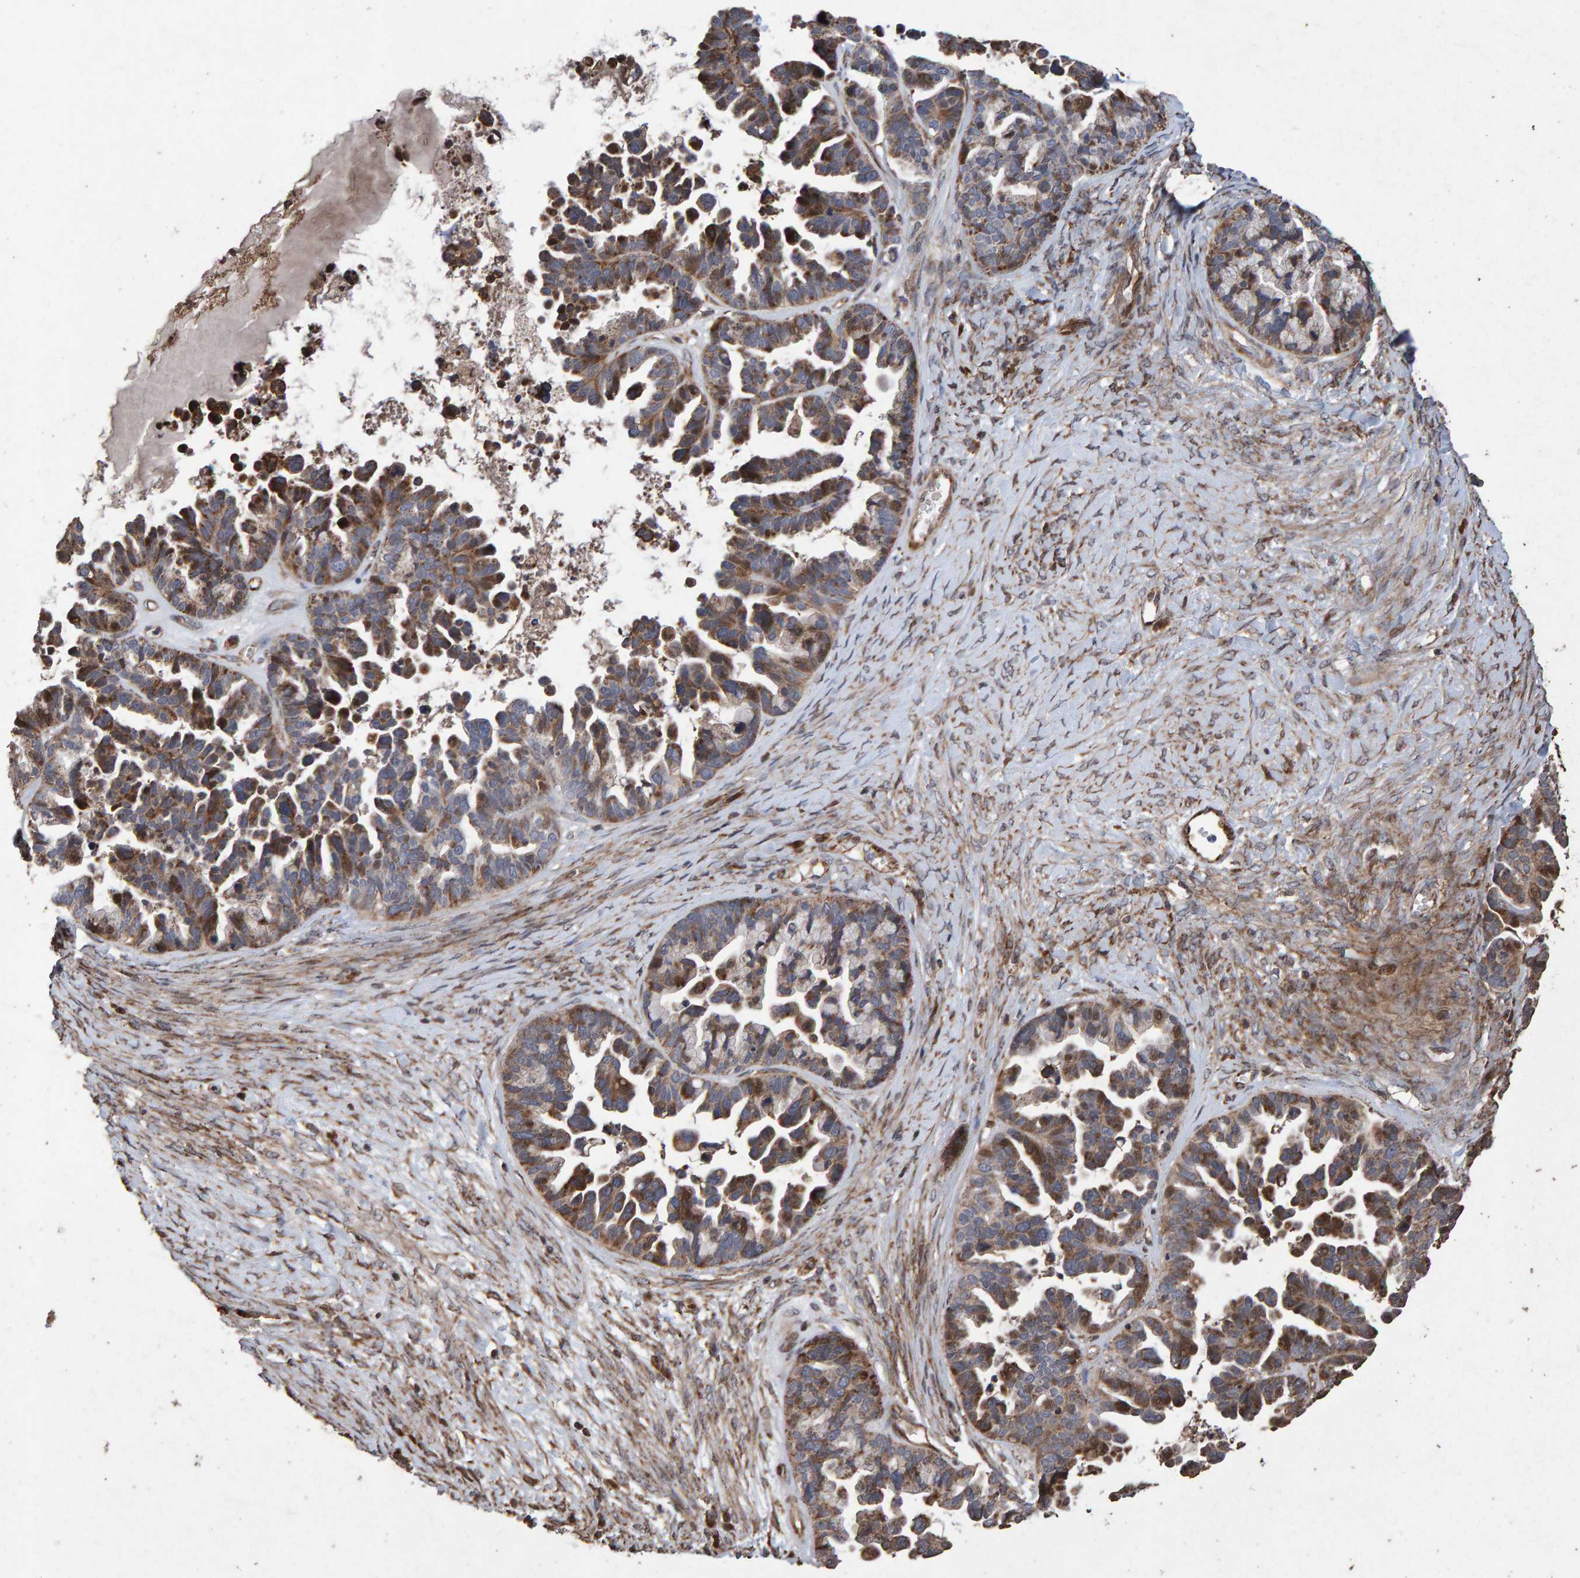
{"staining": {"intensity": "moderate", "quantity": ">75%", "location": "cytoplasmic/membranous"}, "tissue": "ovarian cancer", "cell_type": "Tumor cells", "image_type": "cancer", "snomed": [{"axis": "morphology", "description": "Cystadenocarcinoma, serous, NOS"}, {"axis": "topography", "description": "Ovary"}], "caption": "The histopathology image reveals immunohistochemical staining of ovarian serous cystadenocarcinoma. There is moderate cytoplasmic/membranous staining is present in about >75% of tumor cells.", "gene": "OSBP2", "patient": {"sex": "female", "age": 56}}